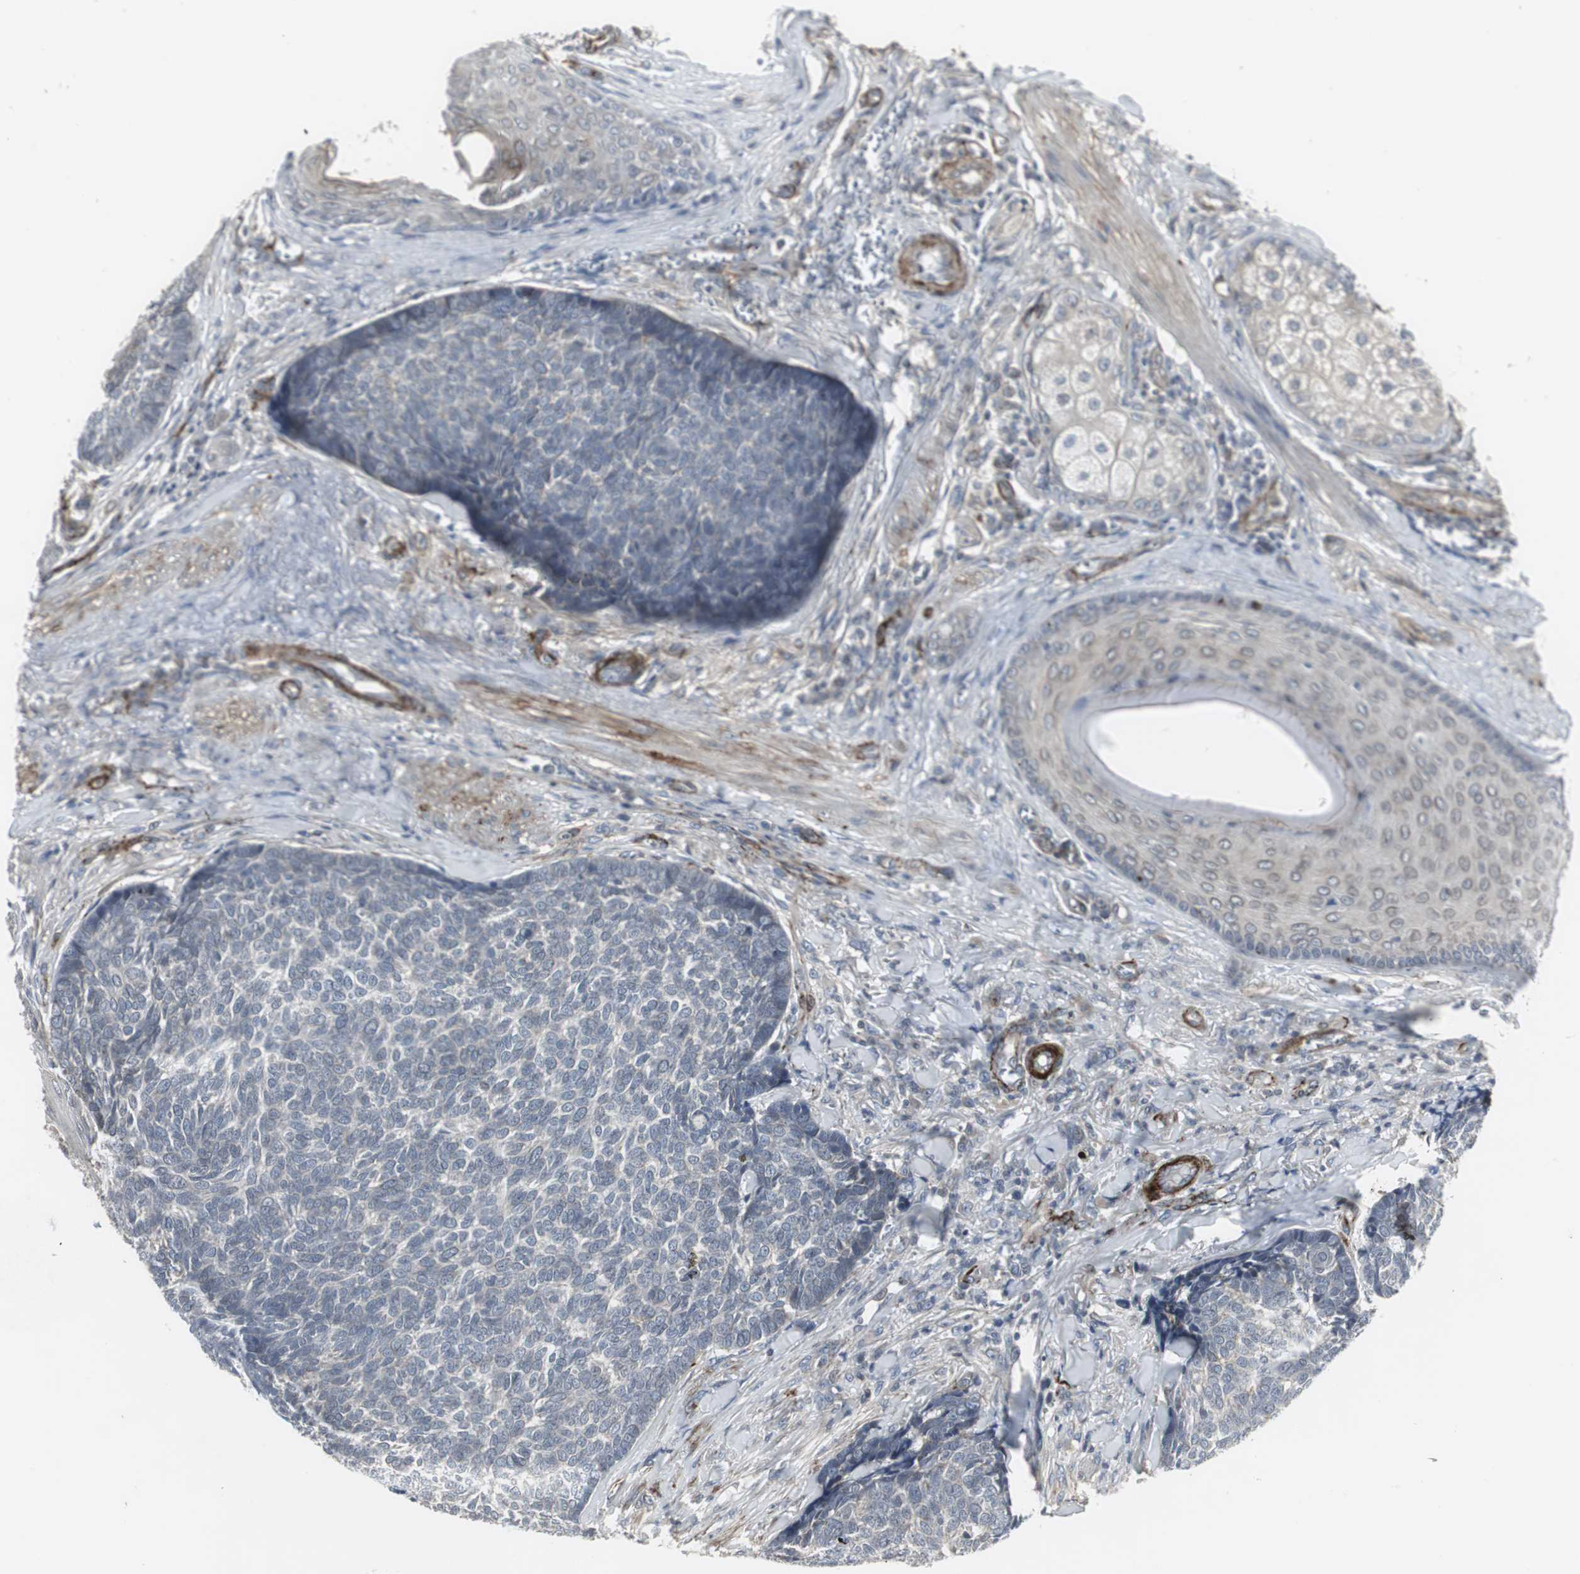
{"staining": {"intensity": "negative", "quantity": "none", "location": "none"}, "tissue": "skin cancer", "cell_type": "Tumor cells", "image_type": "cancer", "snomed": [{"axis": "morphology", "description": "Basal cell carcinoma"}, {"axis": "topography", "description": "Skin"}], "caption": "DAB immunohistochemical staining of human skin cancer (basal cell carcinoma) reveals no significant positivity in tumor cells.", "gene": "SCYL3", "patient": {"sex": "male", "age": 84}}